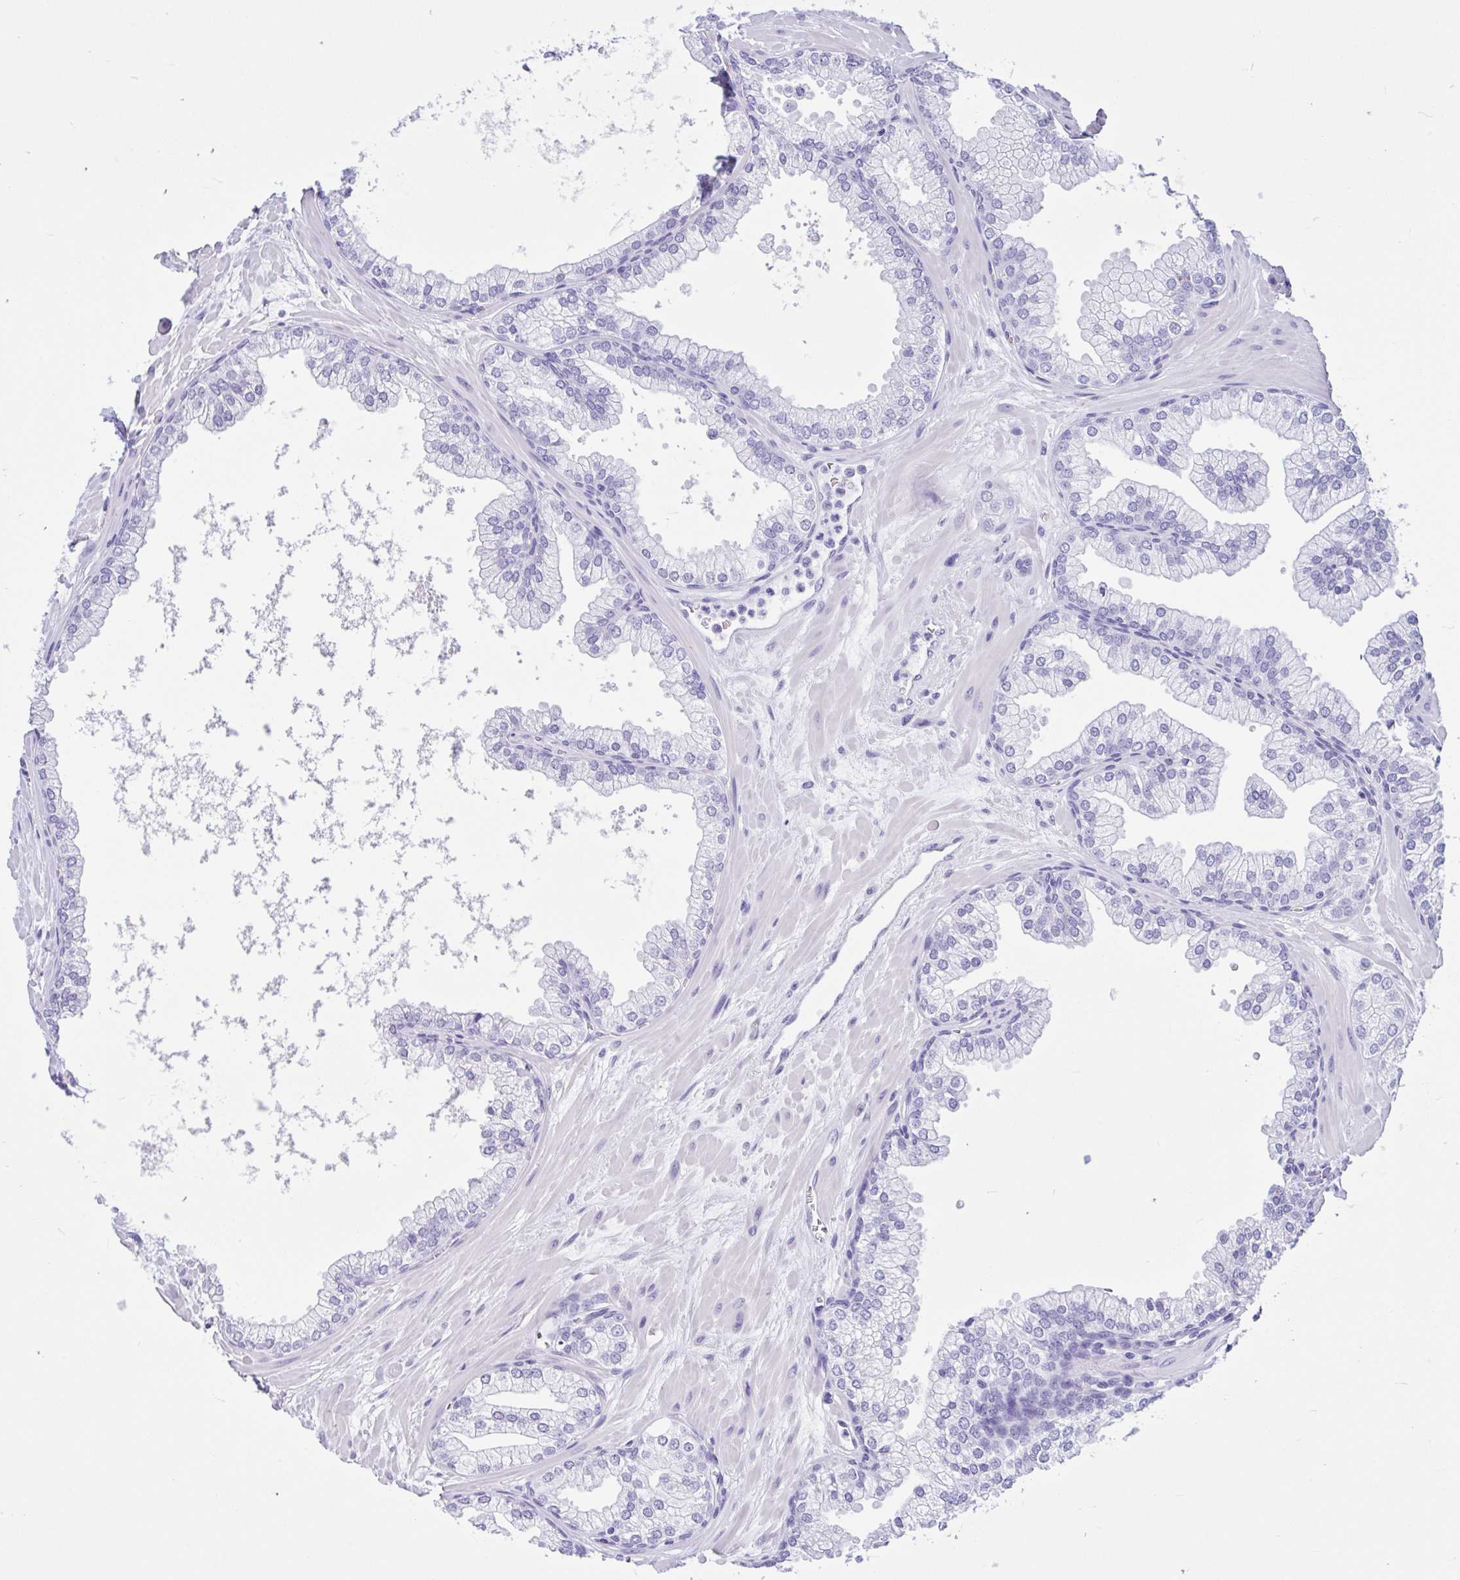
{"staining": {"intensity": "negative", "quantity": "none", "location": "none"}, "tissue": "prostate", "cell_type": "Glandular cells", "image_type": "normal", "snomed": [{"axis": "morphology", "description": "Normal tissue, NOS"}, {"axis": "topography", "description": "Prostate"}, {"axis": "topography", "description": "Peripheral nerve tissue"}], "caption": "The immunohistochemistry image has no significant positivity in glandular cells of prostate. (DAB IHC, high magnification).", "gene": "IAPP", "patient": {"sex": "male", "age": 61}}